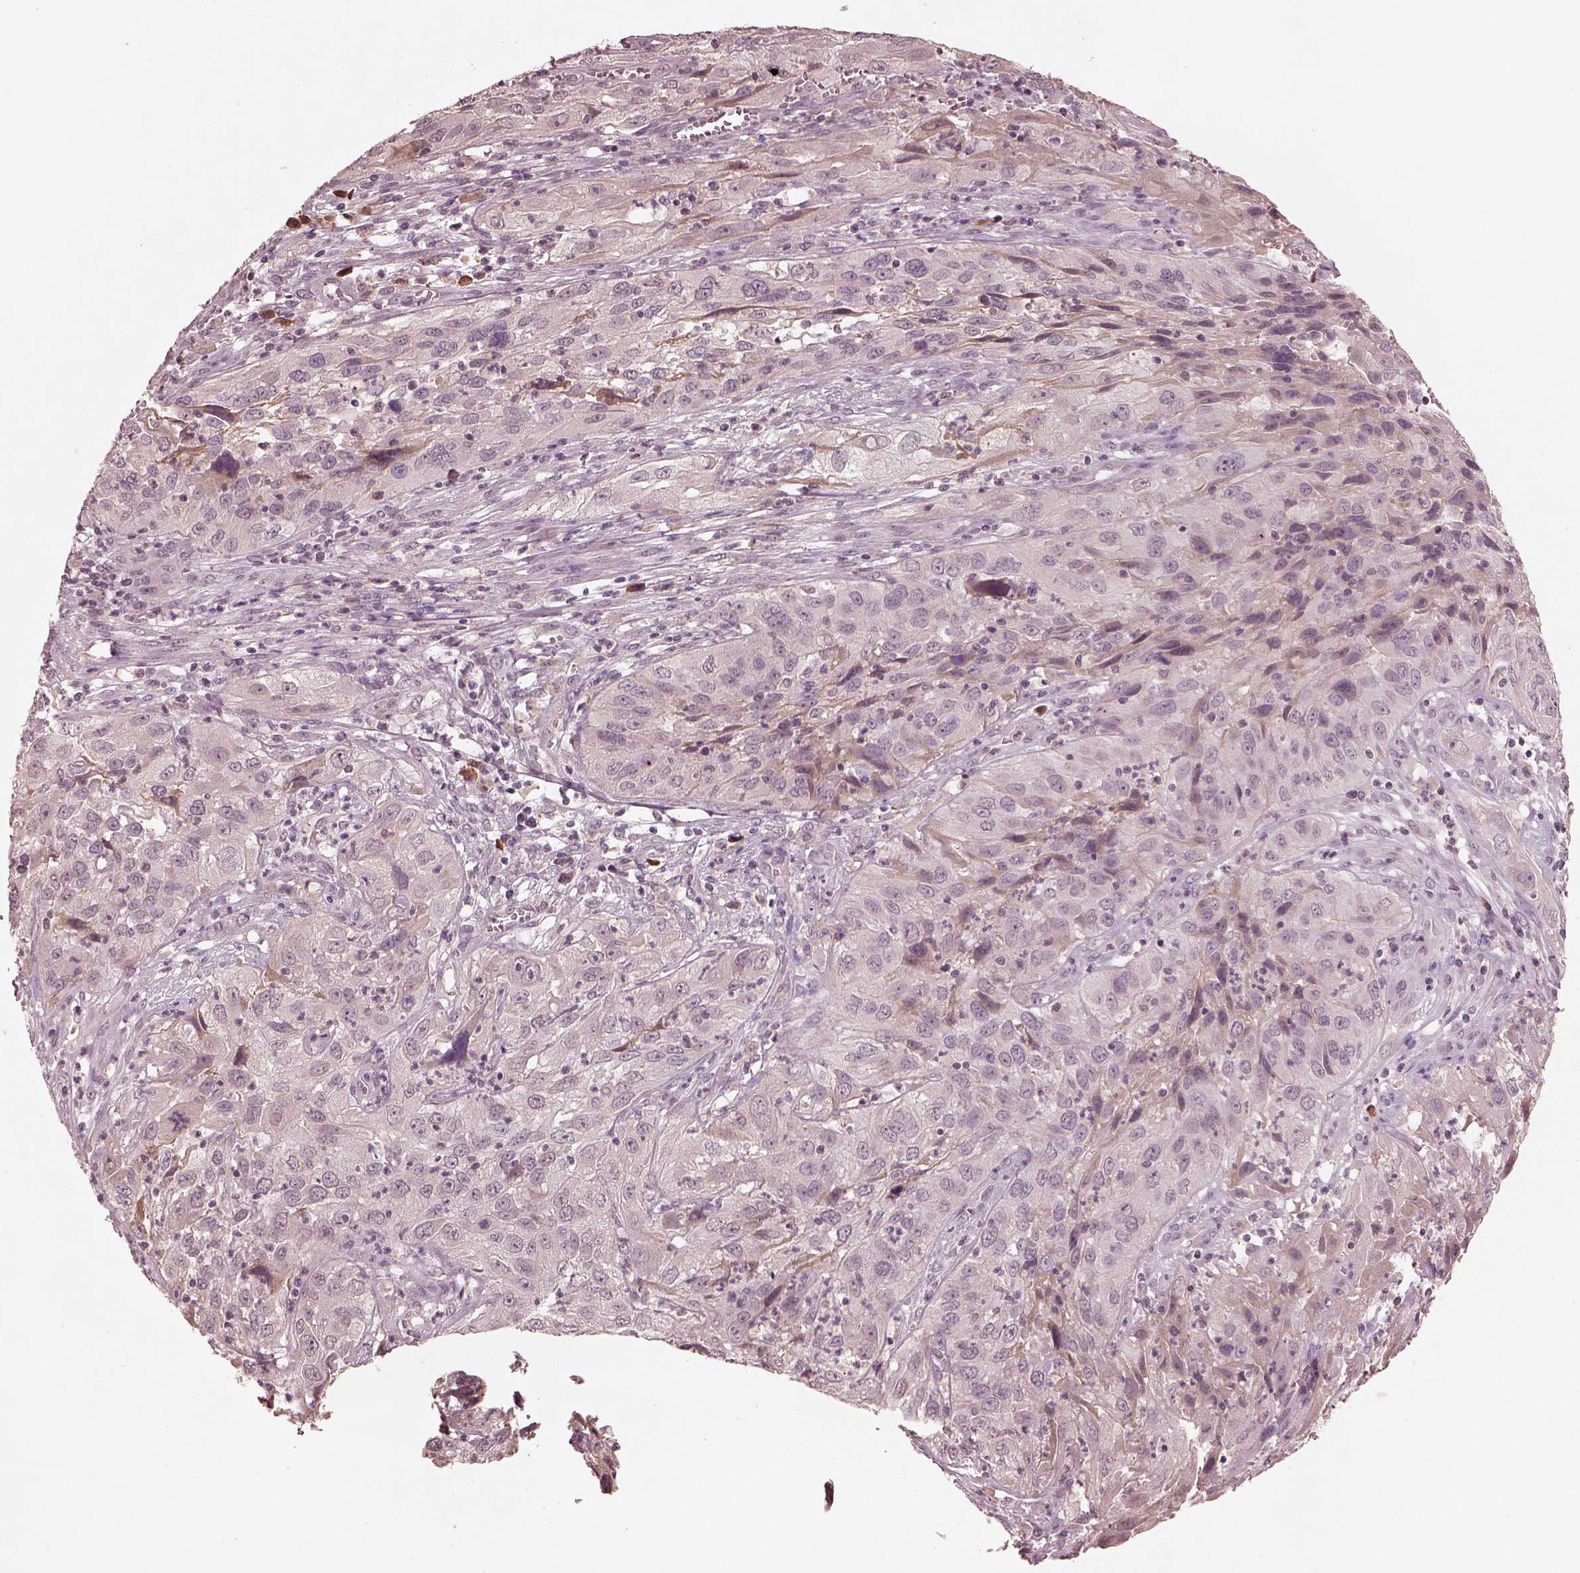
{"staining": {"intensity": "negative", "quantity": "none", "location": "none"}, "tissue": "cervical cancer", "cell_type": "Tumor cells", "image_type": "cancer", "snomed": [{"axis": "morphology", "description": "Squamous cell carcinoma, NOS"}, {"axis": "topography", "description": "Cervix"}], "caption": "IHC of cervical cancer exhibits no expression in tumor cells.", "gene": "CALR3", "patient": {"sex": "female", "age": 32}}